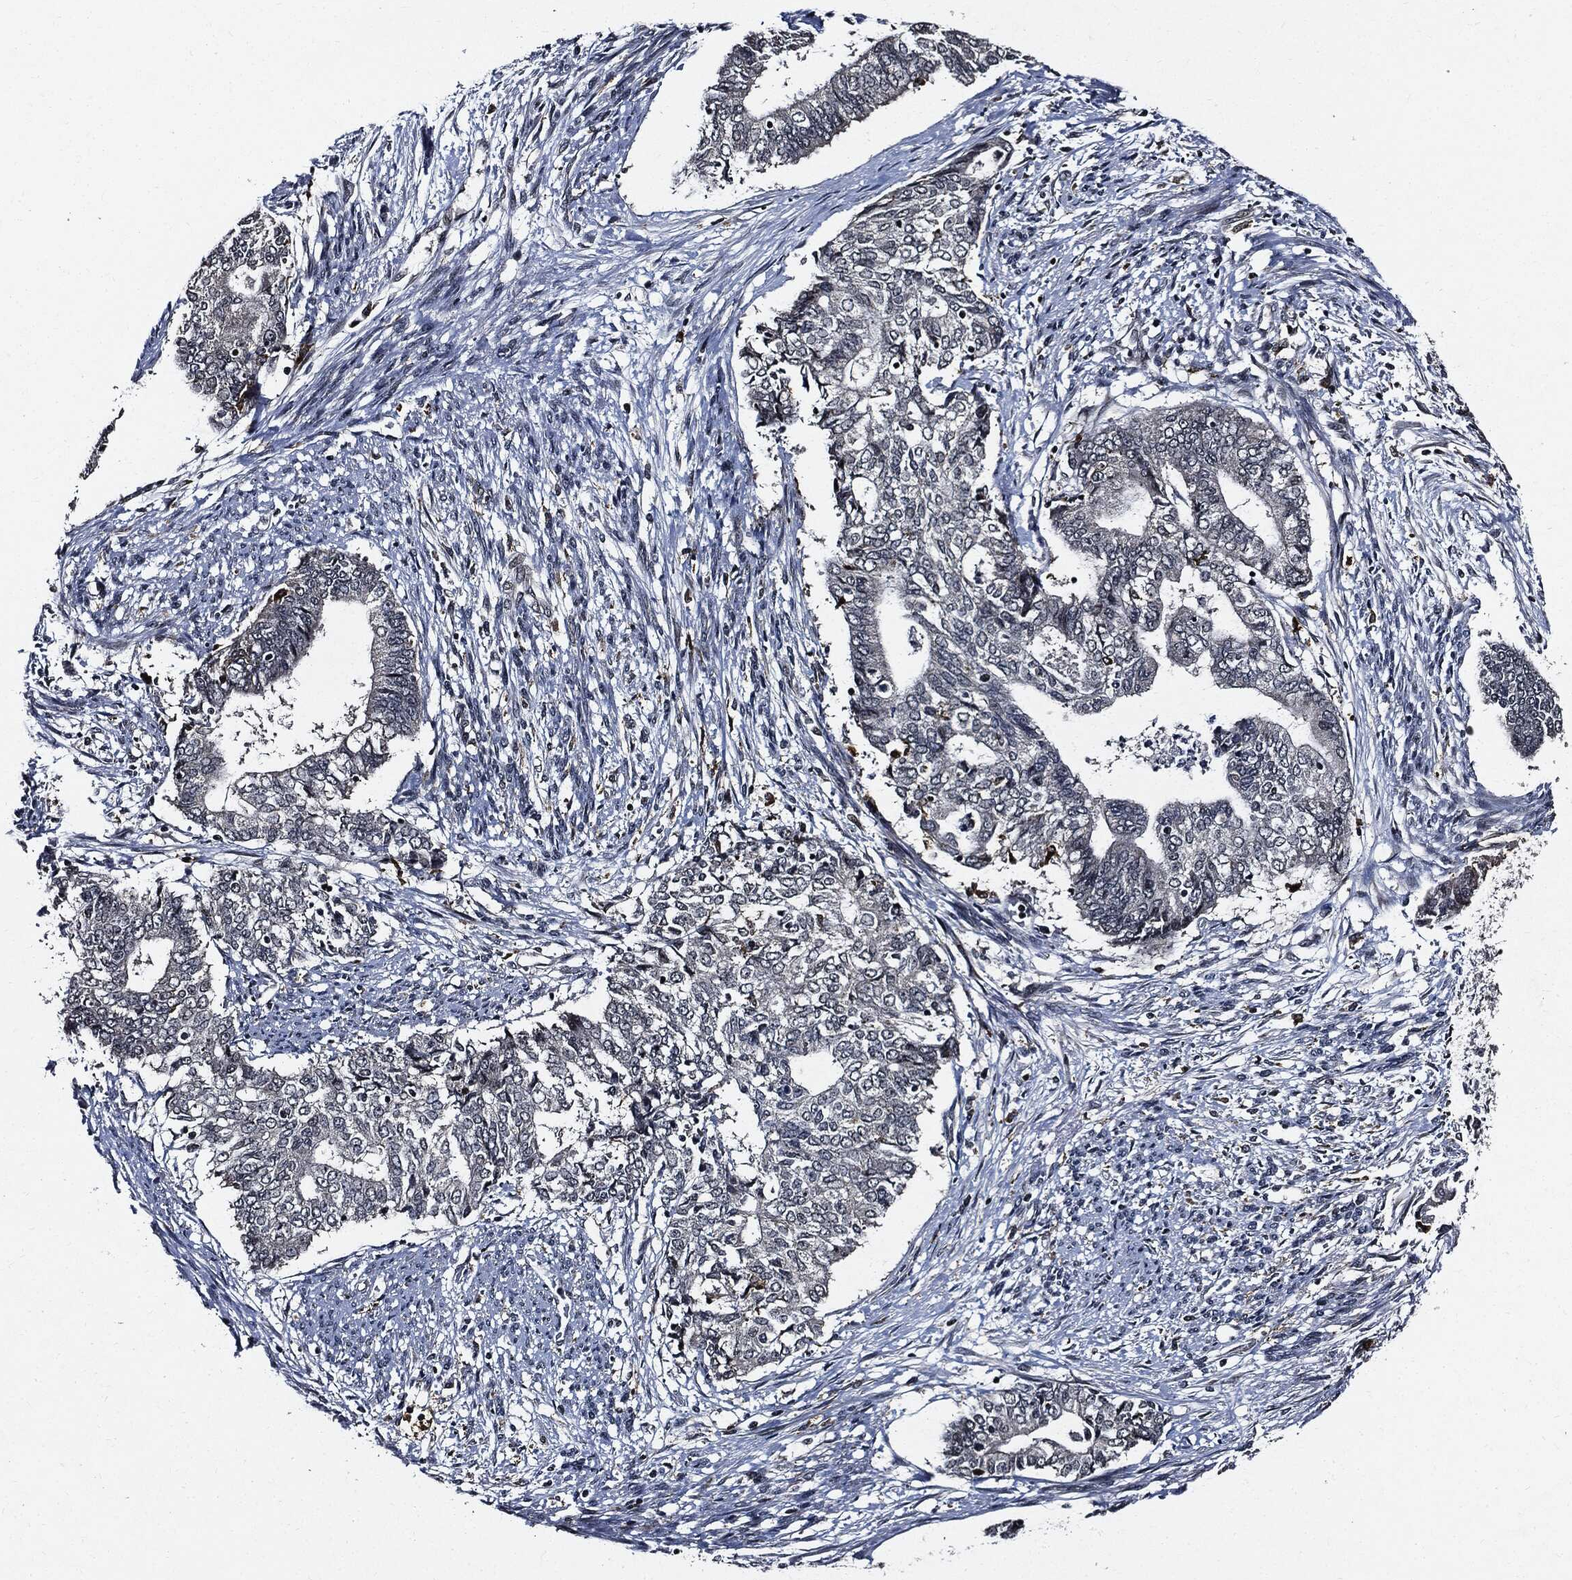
{"staining": {"intensity": "negative", "quantity": "none", "location": "none"}, "tissue": "endometrial cancer", "cell_type": "Tumor cells", "image_type": "cancer", "snomed": [{"axis": "morphology", "description": "Adenocarcinoma, NOS"}, {"axis": "topography", "description": "Endometrium"}], "caption": "This is an immunohistochemistry (IHC) micrograph of human adenocarcinoma (endometrial). There is no expression in tumor cells.", "gene": "SUGT1", "patient": {"sex": "female", "age": 65}}